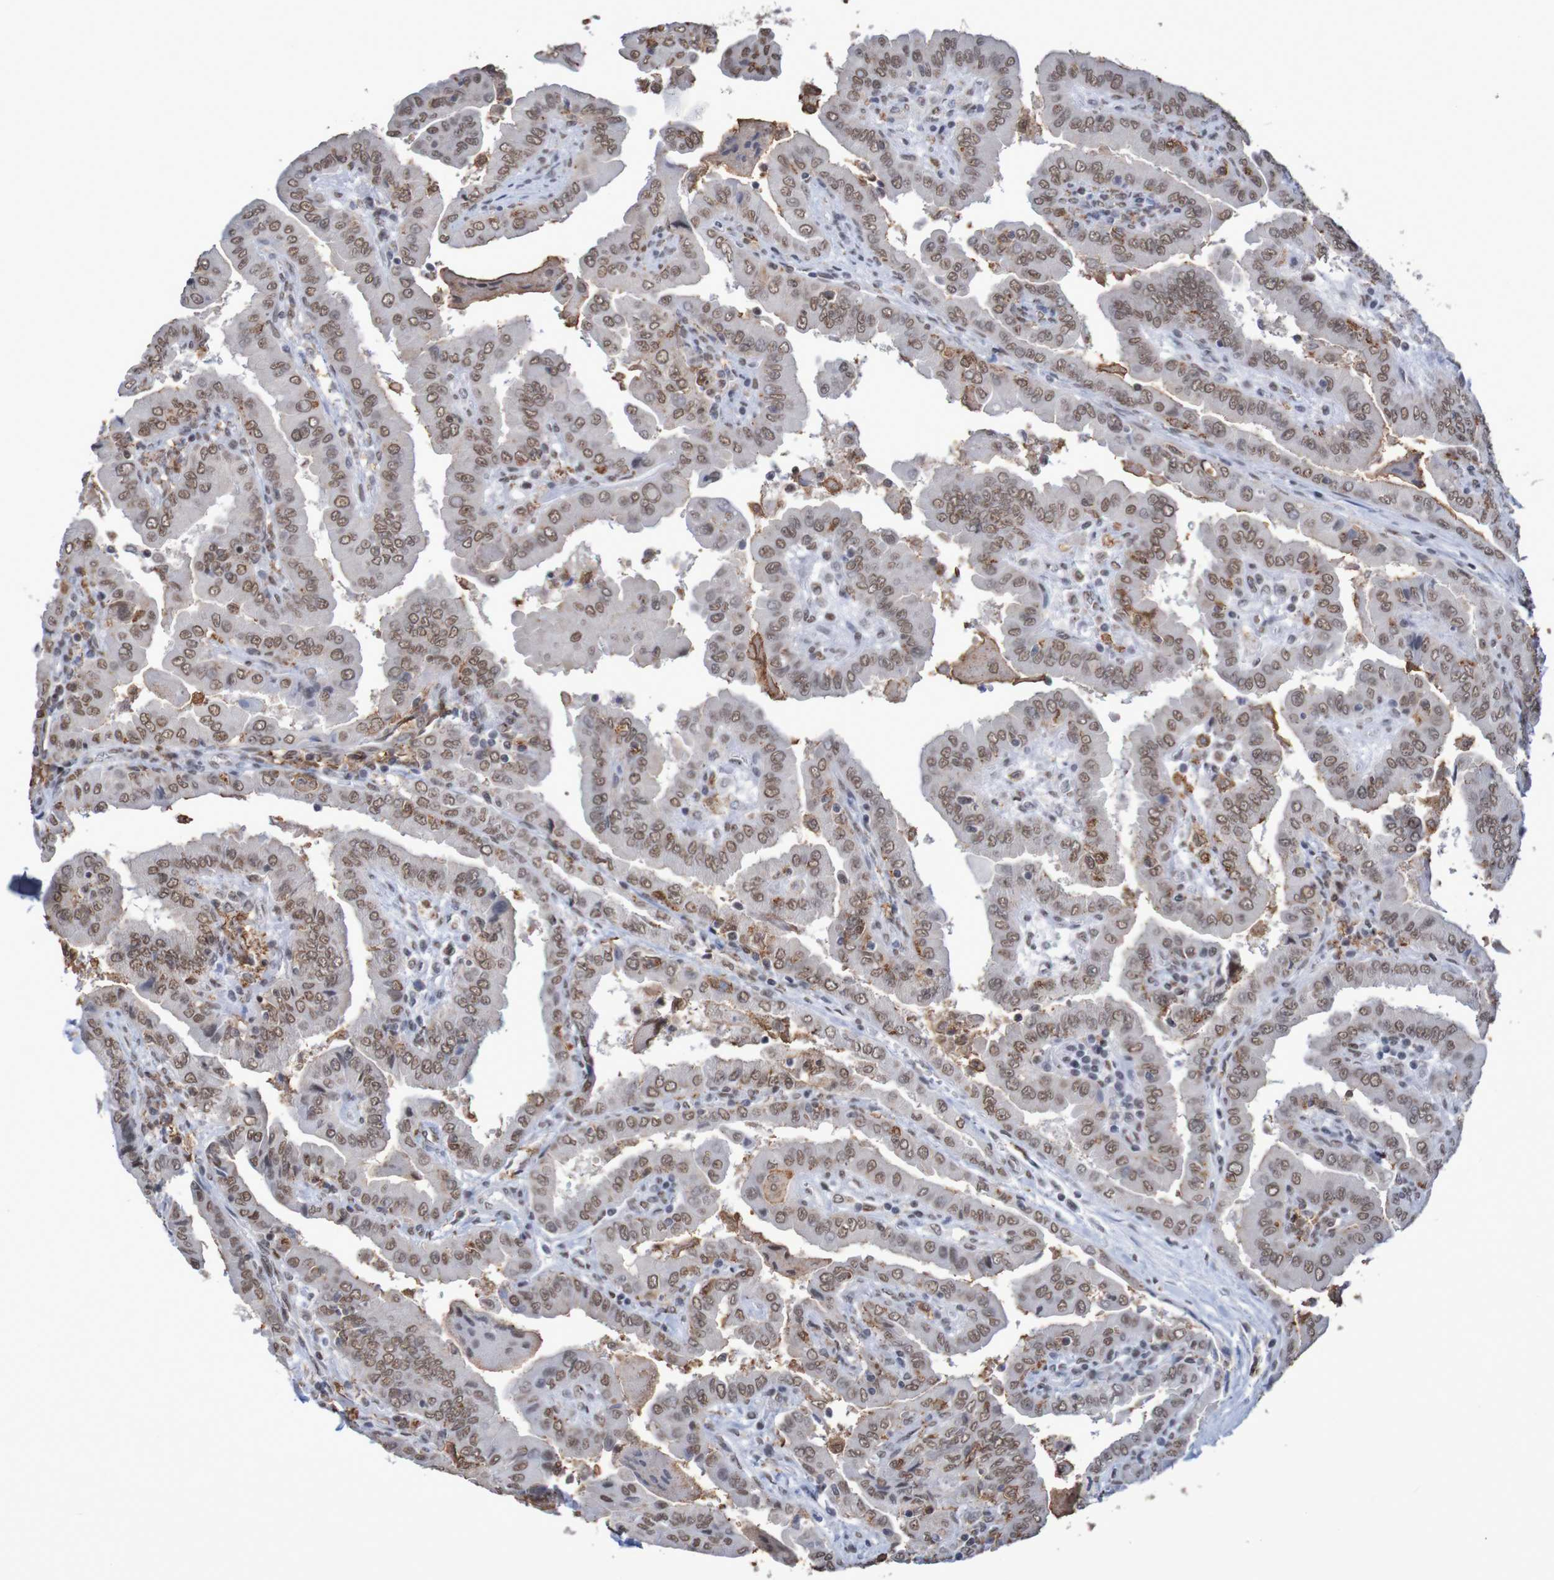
{"staining": {"intensity": "moderate", "quantity": ">75%", "location": "nuclear"}, "tissue": "thyroid cancer", "cell_type": "Tumor cells", "image_type": "cancer", "snomed": [{"axis": "morphology", "description": "Papillary adenocarcinoma, NOS"}, {"axis": "topography", "description": "Thyroid gland"}], "caption": "This is an image of IHC staining of papillary adenocarcinoma (thyroid), which shows moderate expression in the nuclear of tumor cells.", "gene": "MRTFB", "patient": {"sex": "male", "age": 33}}